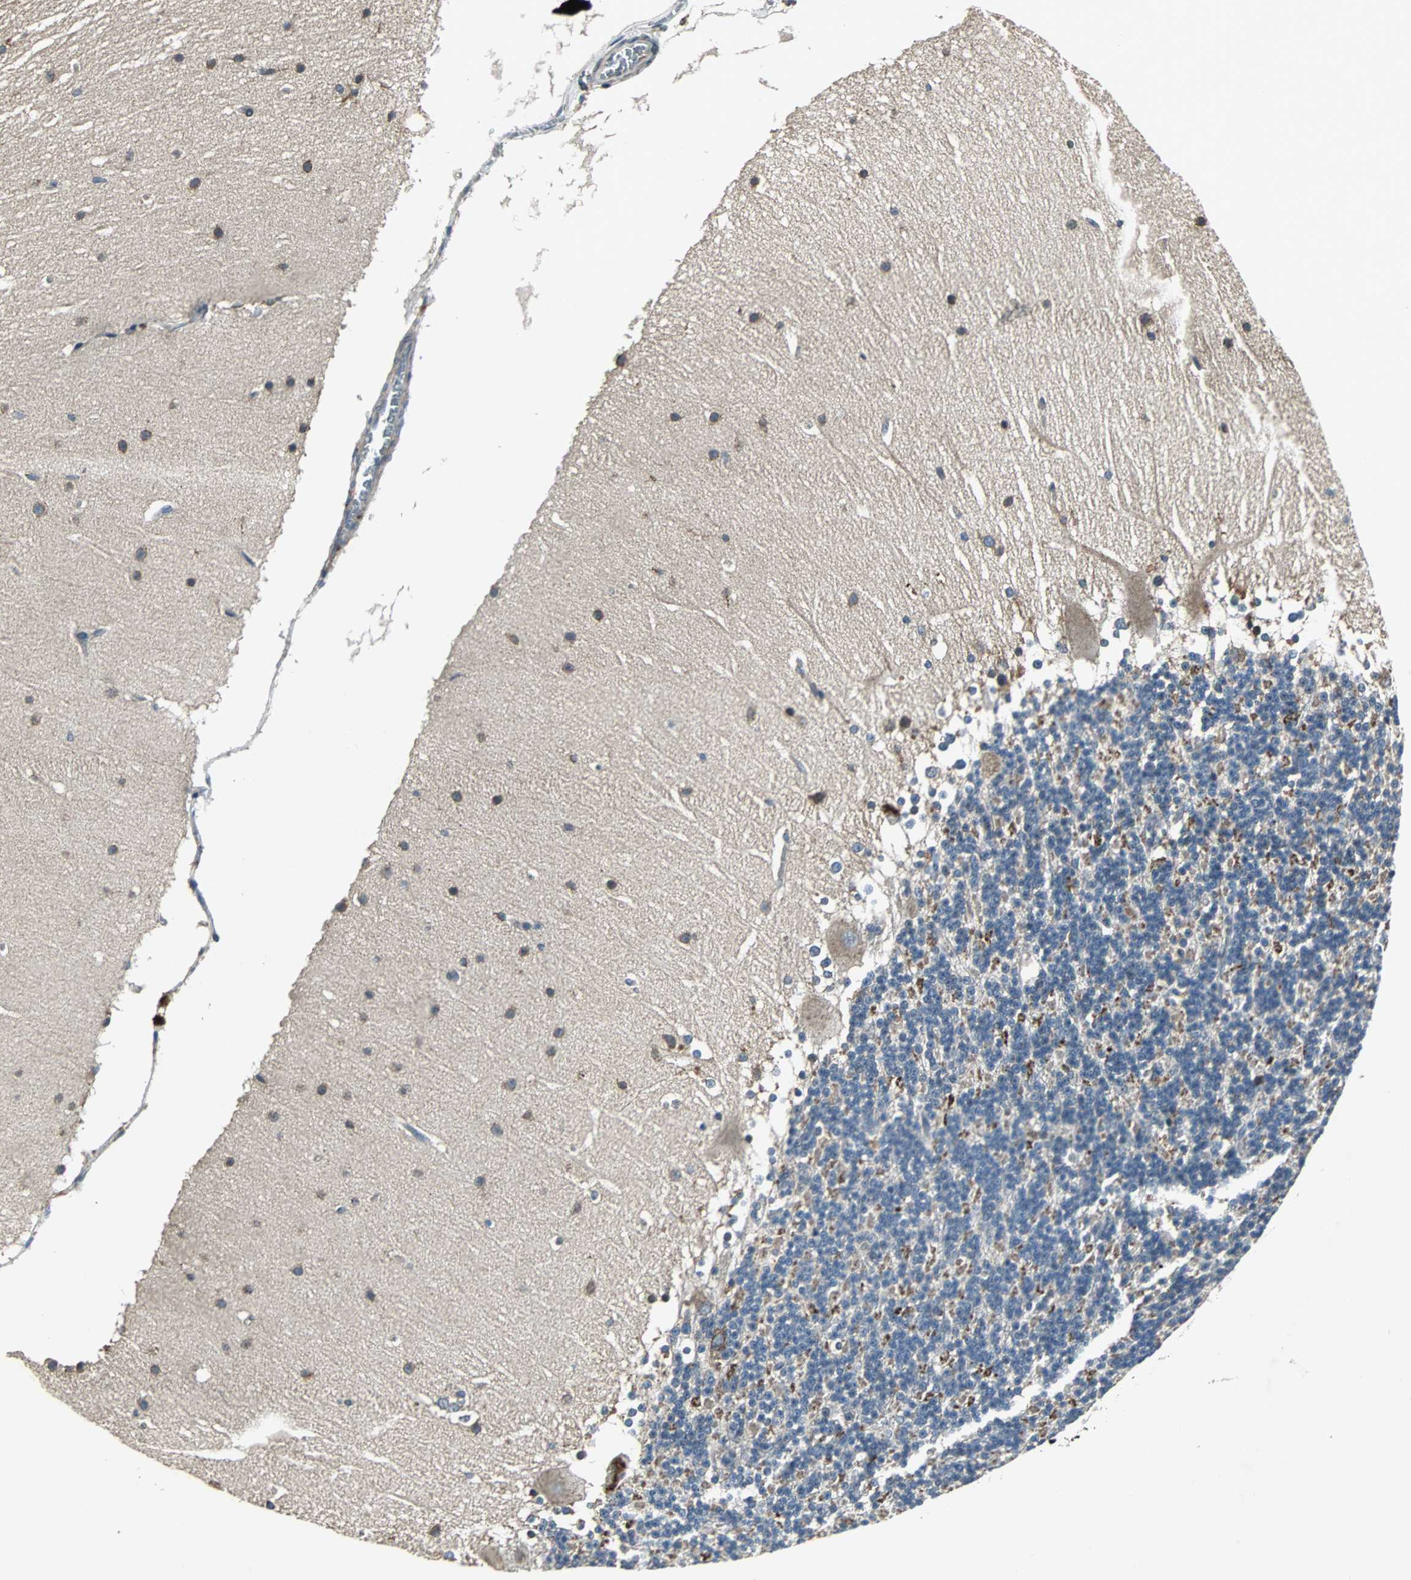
{"staining": {"intensity": "weak", "quantity": "<25%", "location": "cytoplasmic/membranous"}, "tissue": "cerebellum", "cell_type": "Cells in granular layer", "image_type": "normal", "snomed": [{"axis": "morphology", "description": "Normal tissue, NOS"}, {"axis": "topography", "description": "Cerebellum"}], "caption": "This micrograph is of unremarkable cerebellum stained with IHC to label a protein in brown with the nuclei are counter-stained blue. There is no positivity in cells in granular layer. The staining was performed using DAB (3,3'-diaminobenzidine) to visualize the protein expression in brown, while the nuclei were stained in blue with hematoxylin (Magnification: 20x).", "gene": "SOS1", "patient": {"sex": "female", "age": 19}}